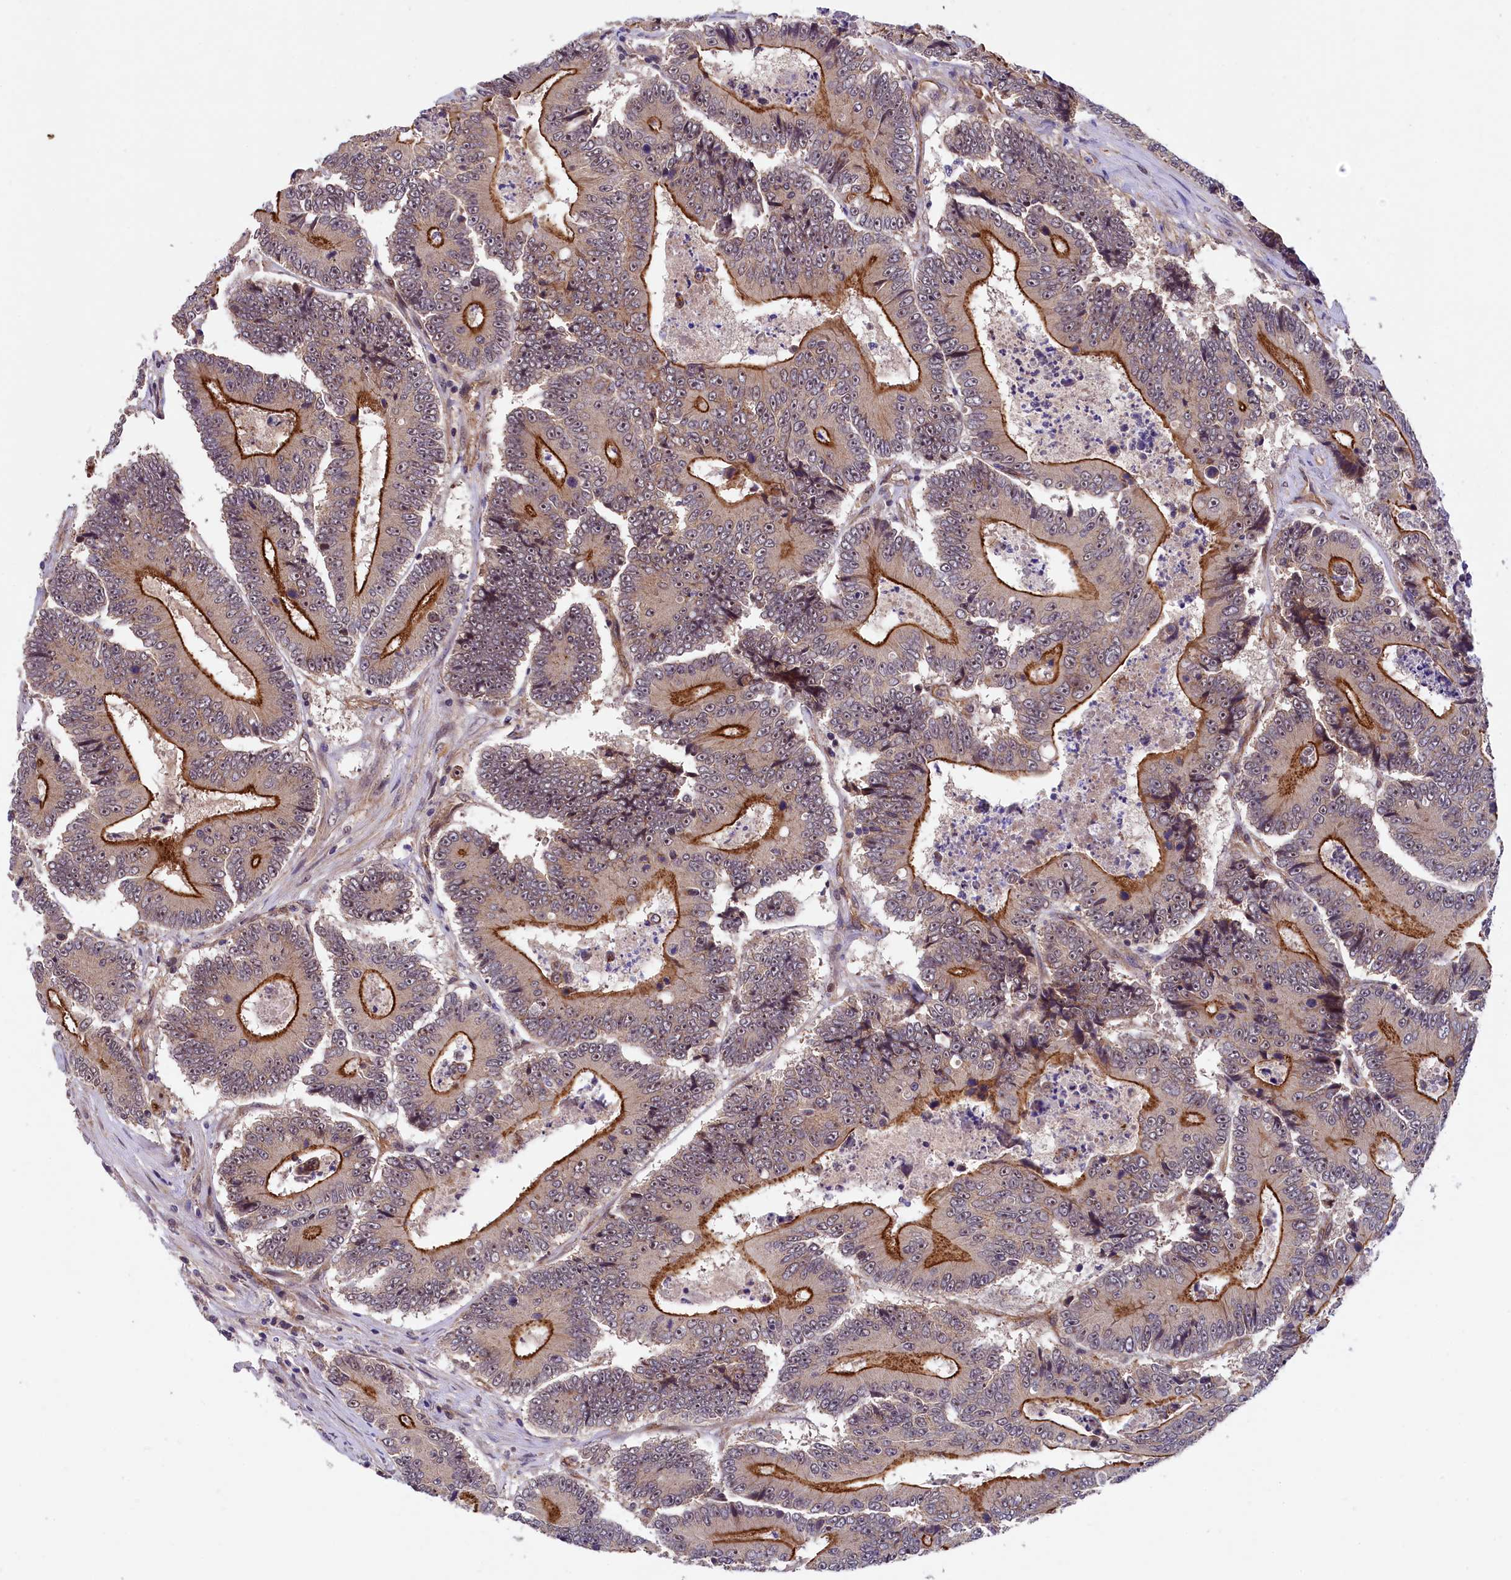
{"staining": {"intensity": "moderate", "quantity": "25%-75%", "location": "cytoplasmic/membranous"}, "tissue": "colorectal cancer", "cell_type": "Tumor cells", "image_type": "cancer", "snomed": [{"axis": "morphology", "description": "Adenocarcinoma, NOS"}, {"axis": "topography", "description": "Colon"}], "caption": "A brown stain highlights moderate cytoplasmic/membranous staining of a protein in colorectal cancer tumor cells.", "gene": "ARL14EP", "patient": {"sex": "male", "age": 83}}